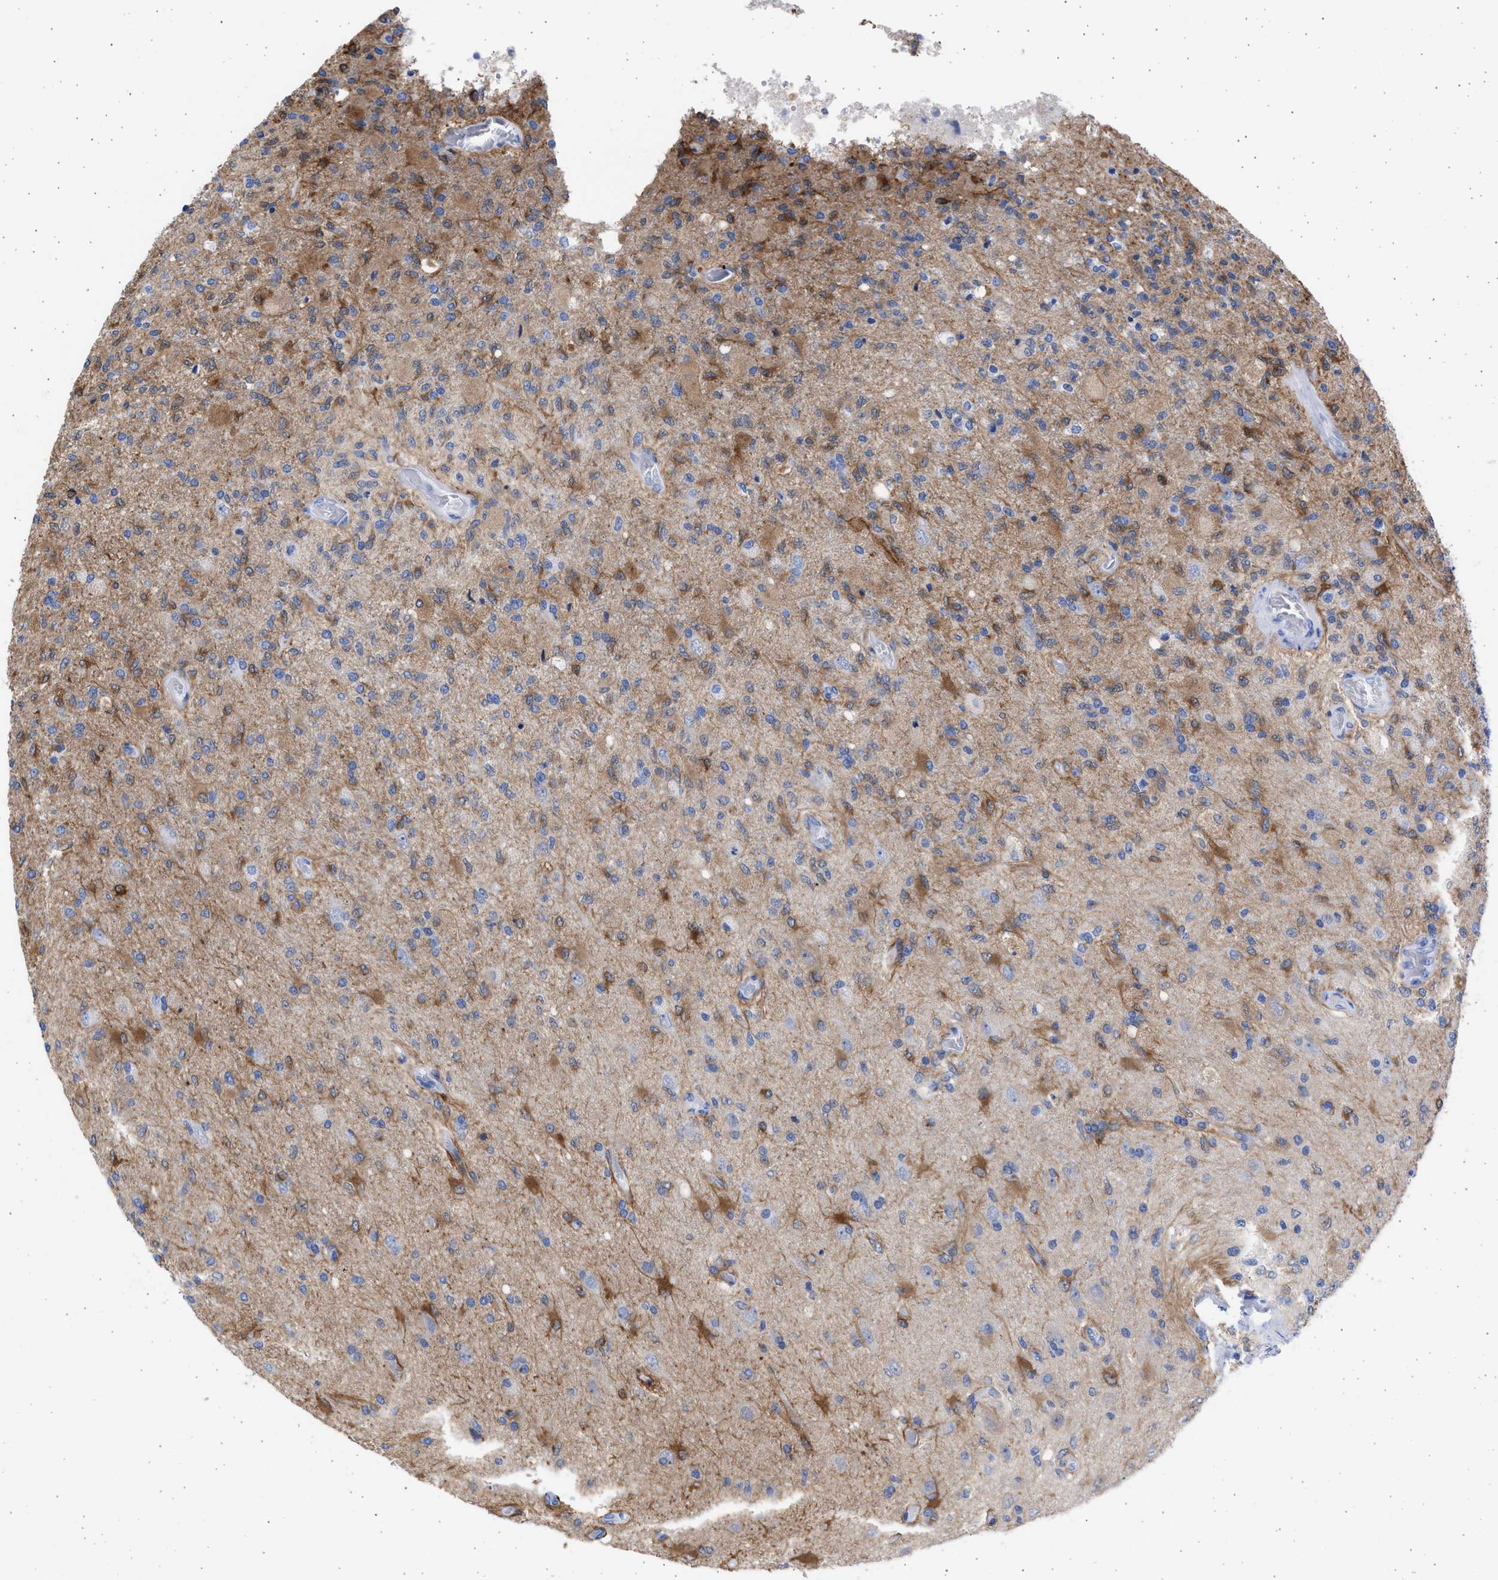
{"staining": {"intensity": "weak", "quantity": "<25%", "location": "cytoplasmic/membranous"}, "tissue": "glioma", "cell_type": "Tumor cells", "image_type": "cancer", "snomed": [{"axis": "morphology", "description": "Normal tissue, NOS"}, {"axis": "morphology", "description": "Glioma, malignant, High grade"}, {"axis": "topography", "description": "Cerebral cortex"}], "caption": "Histopathology image shows no significant protein positivity in tumor cells of glioma.", "gene": "ALDOC", "patient": {"sex": "male", "age": 77}}